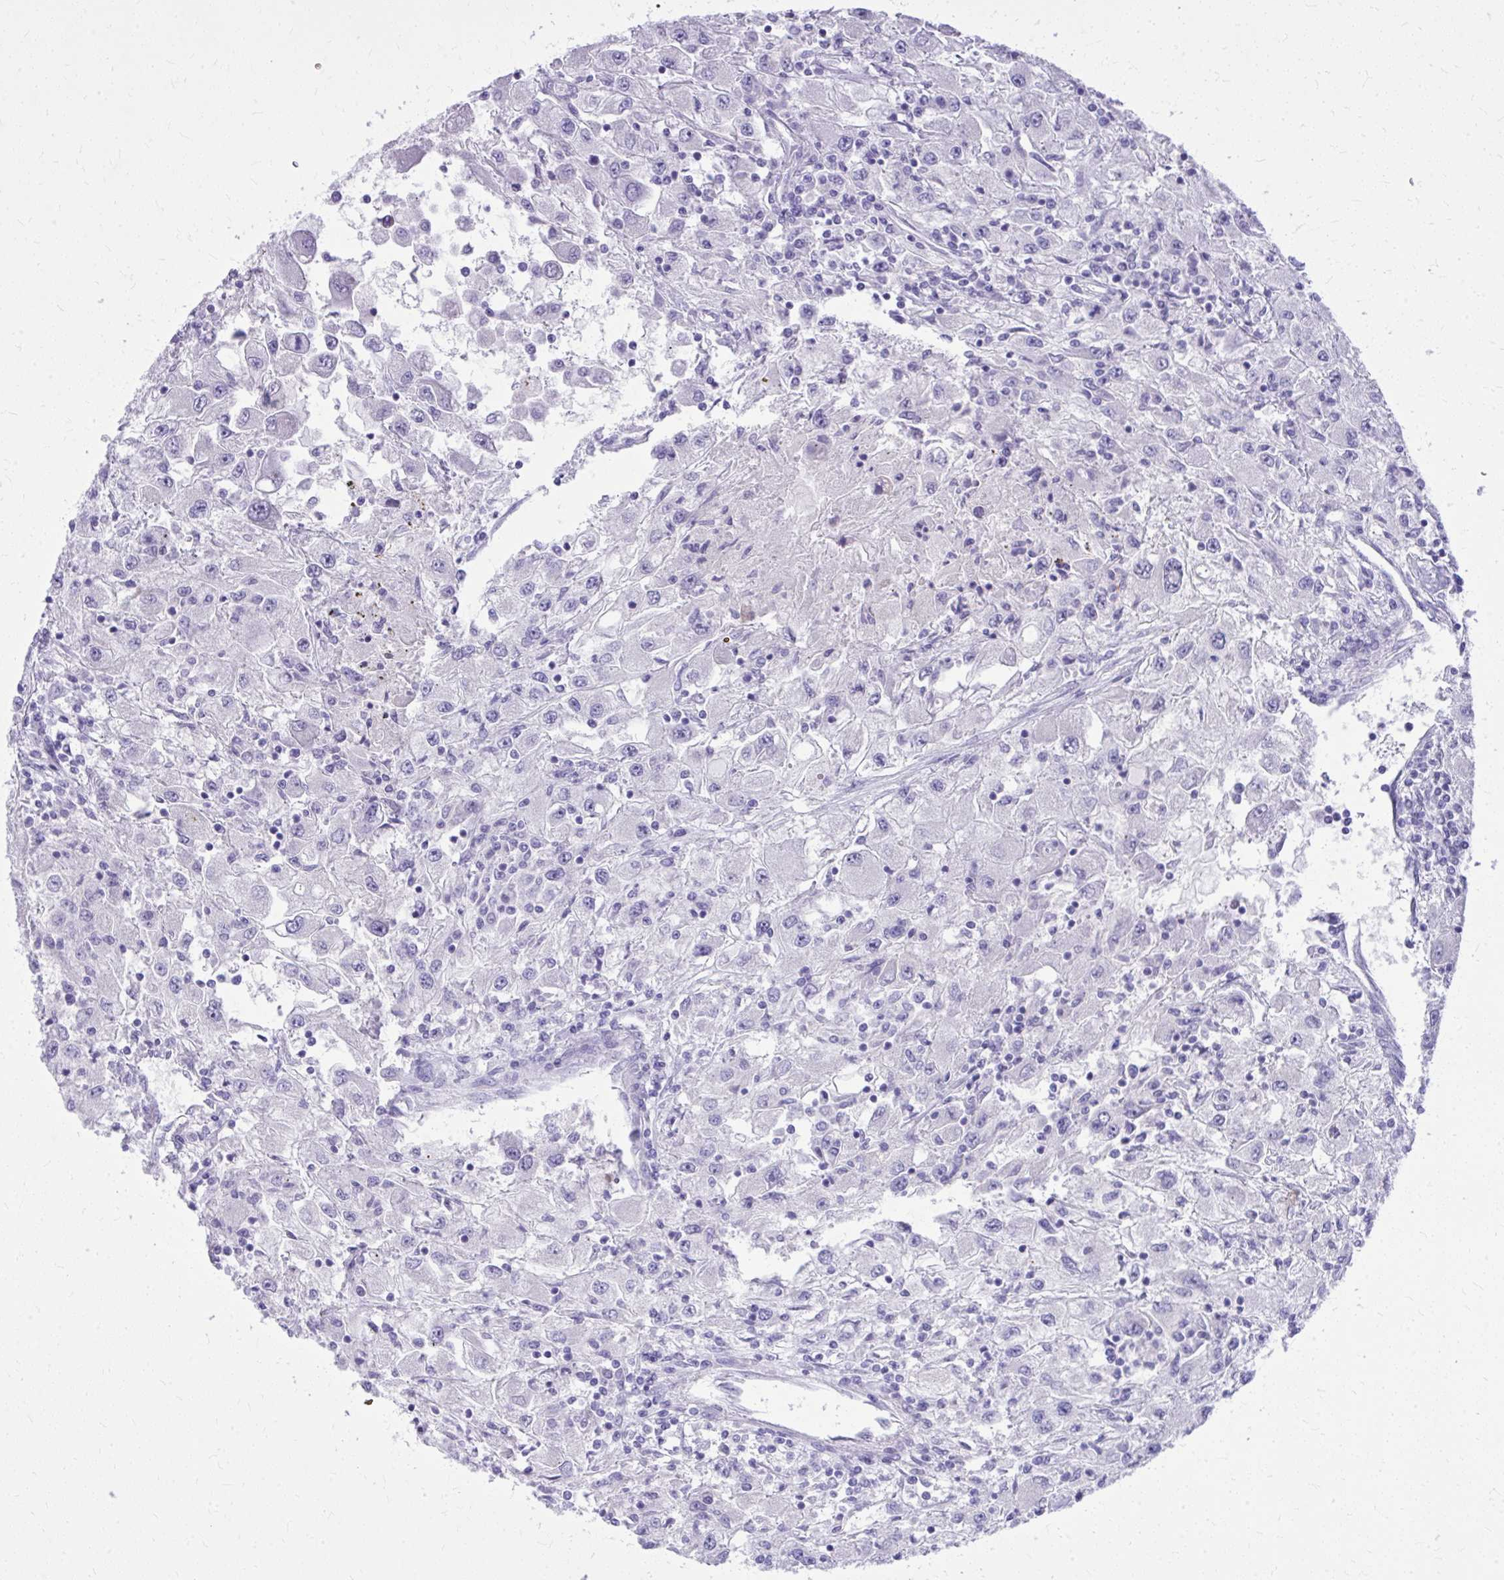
{"staining": {"intensity": "negative", "quantity": "none", "location": "none"}, "tissue": "renal cancer", "cell_type": "Tumor cells", "image_type": "cancer", "snomed": [{"axis": "morphology", "description": "Adenocarcinoma, NOS"}, {"axis": "topography", "description": "Kidney"}], "caption": "This is an immunohistochemistry image of human renal cancer (adenocarcinoma). There is no positivity in tumor cells.", "gene": "BCL6B", "patient": {"sex": "female", "age": 67}}